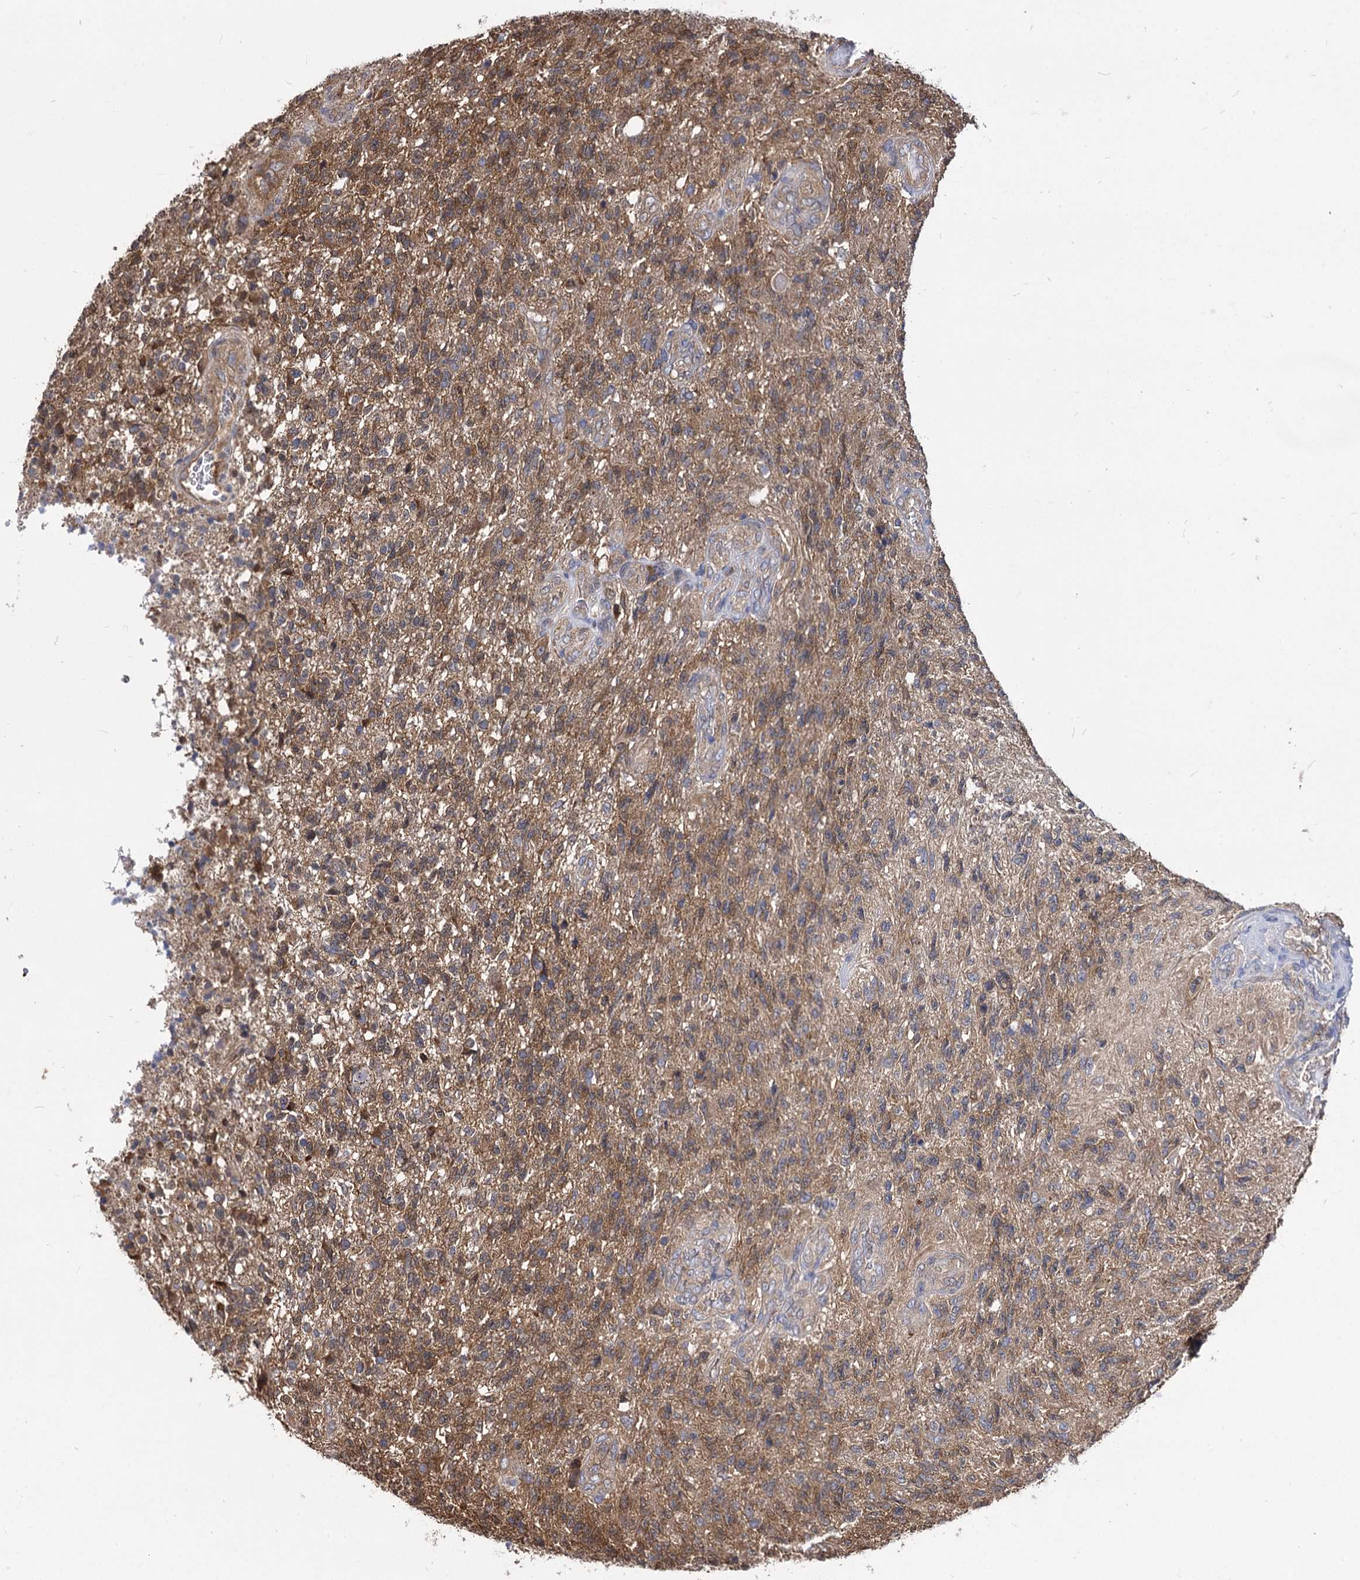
{"staining": {"intensity": "moderate", "quantity": ">75%", "location": "cytoplasmic/membranous"}, "tissue": "glioma", "cell_type": "Tumor cells", "image_type": "cancer", "snomed": [{"axis": "morphology", "description": "Glioma, malignant, High grade"}, {"axis": "topography", "description": "Brain"}], "caption": "Malignant high-grade glioma tissue exhibits moderate cytoplasmic/membranous staining in approximately >75% of tumor cells, visualized by immunohistochemistry.", "gene": "NME1", "patient": {"sex": "male", "age": 56}}